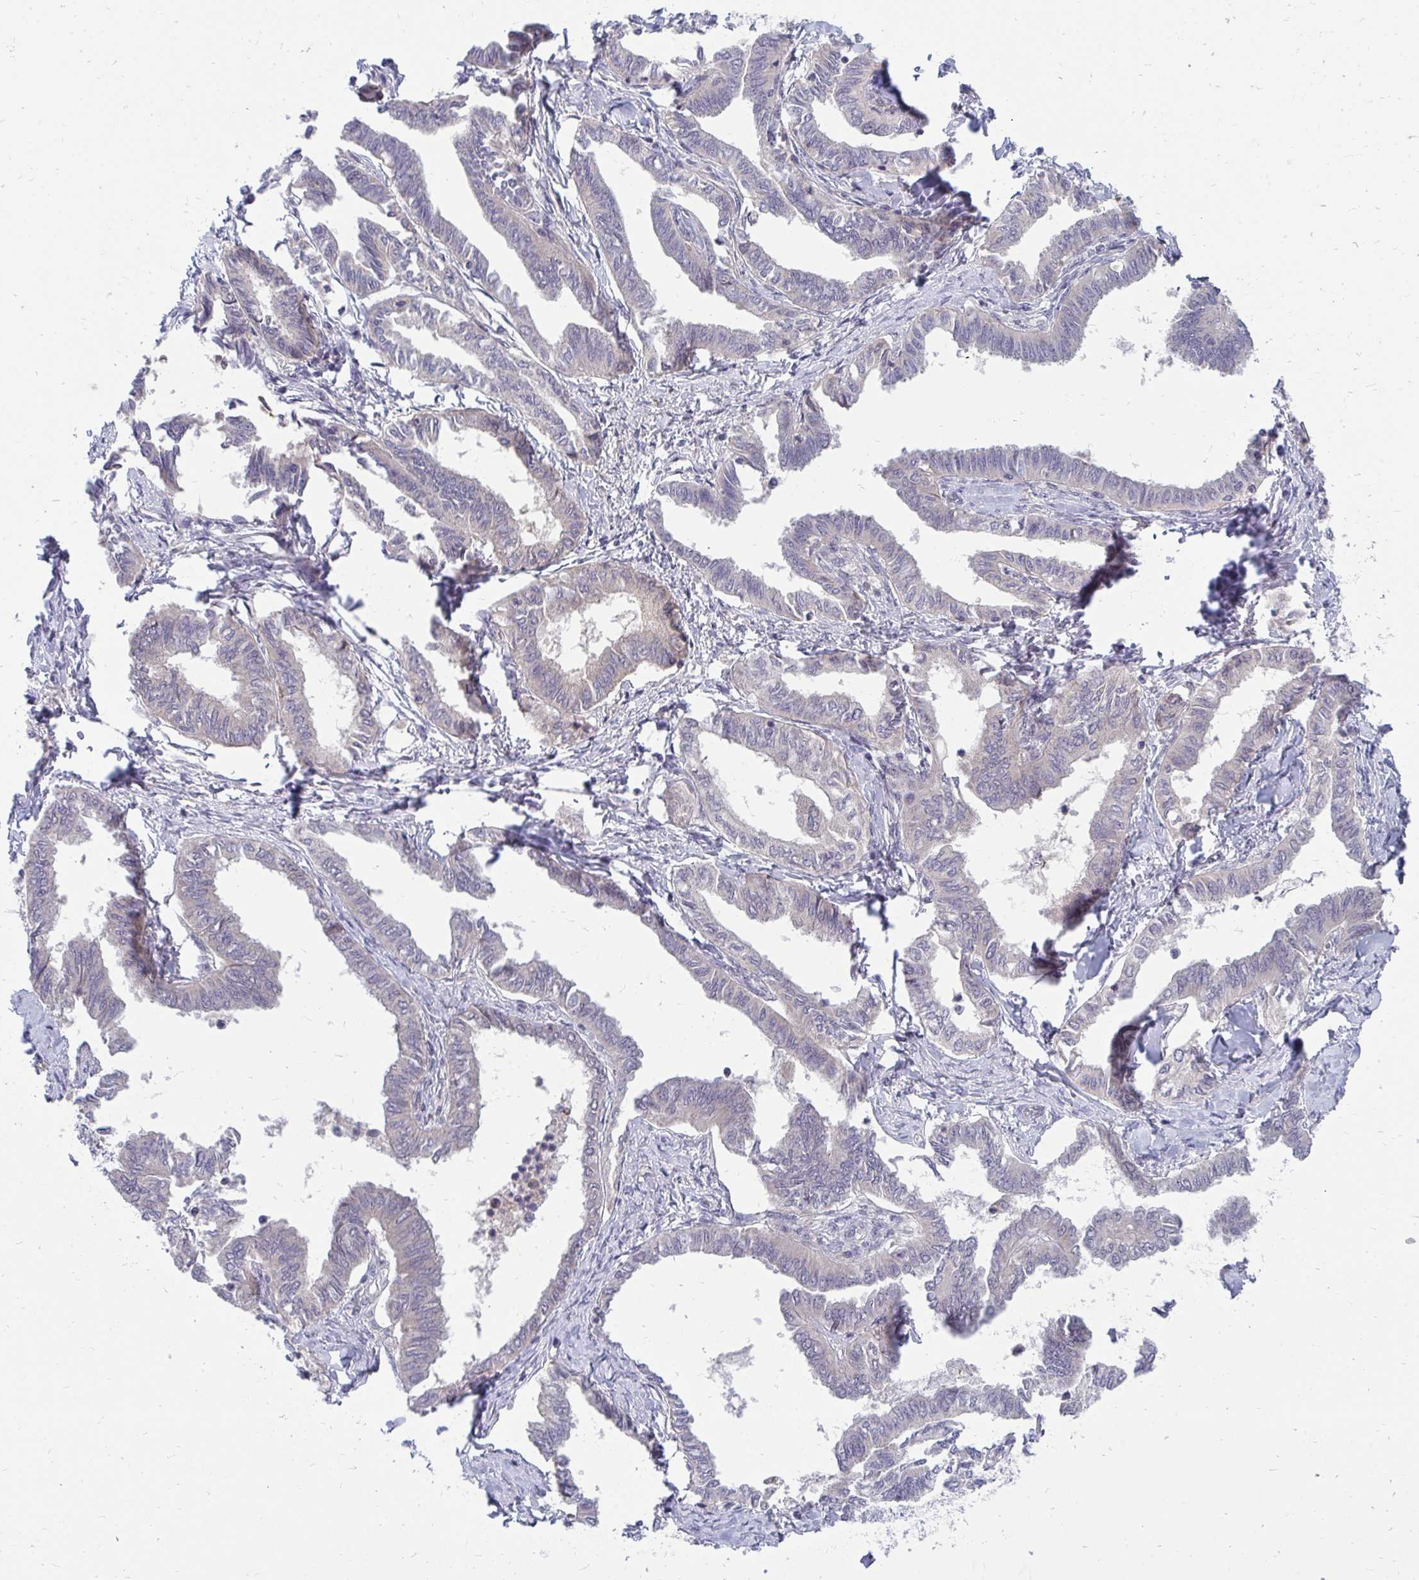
{"staining": {"intensity": "negative", "quantity": "none", "location": "none"}, "tissue": "ovarian cancer", "cell_type": "Tumor cells", "image_type": "cancer", "snomed": [{"axis": "morphology", "description": "Carcinoma, endometroid"}, {"axis": "topography", "description": "Ovary"}], "caption": "The photomicrograph exhibits no staining of tumor cells in ovarian cancer.", "gene": "MROH8", "patient": {"sex": "female", "age": 70}}